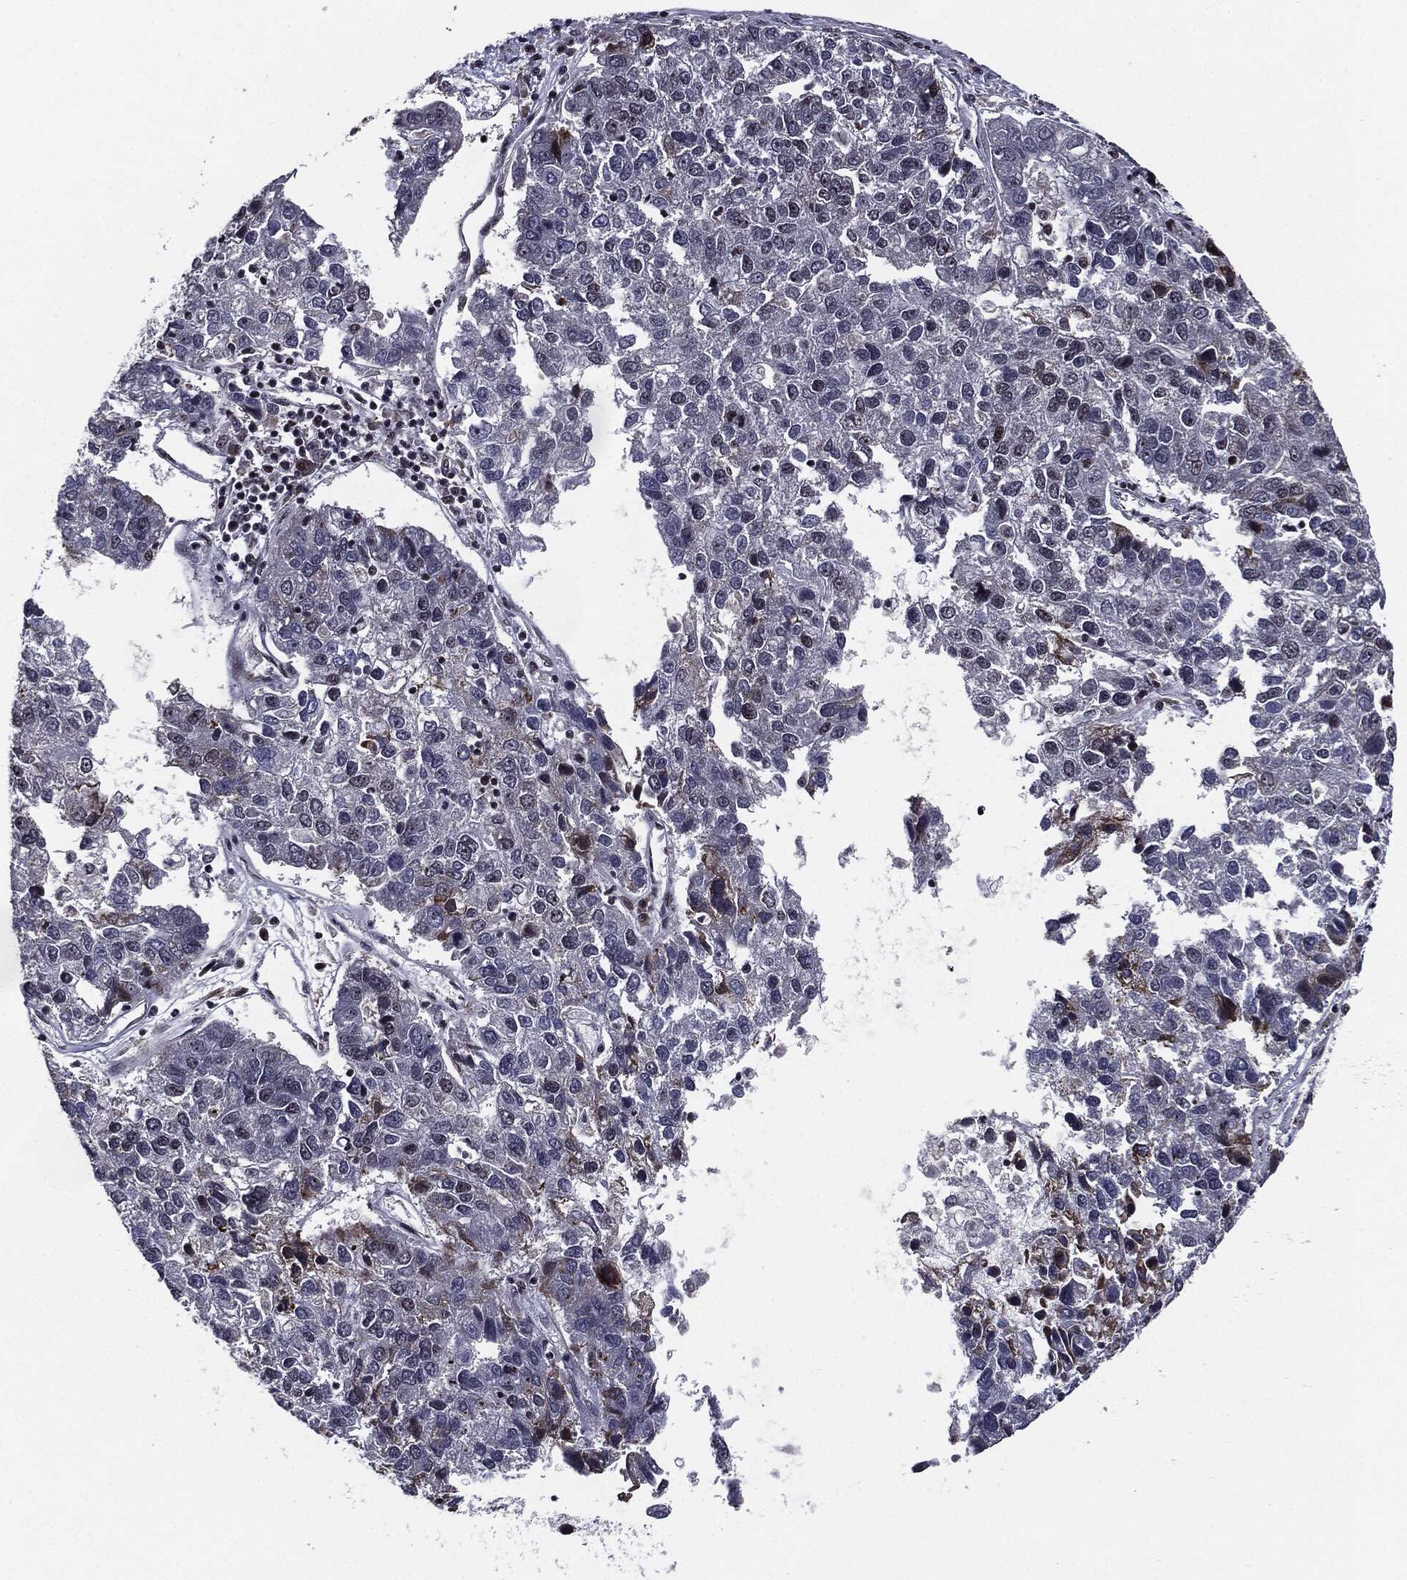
{"staining": {"intensity": "negative", "quantity": "none", "location": "none"}, "tissue": "pancreatic cancer", "cell_type": "Tumor cells", "image_type": "cancer", "snomed": [{"axis": "morphology", "description": "Adenocarcinoma, NOS"}, {"axis": "topography", "description": "Pancreas"}], "caption": "Pancreatic cancer was stained to show a protein in brown. There is no significant expression in tumor cells. (Brightfield microscopy of DAB (3,3'-diaminobenzidine) immunohistochemistry at high magnification).", "gene": "ZFP91", "patient": {"sex": "female", "age": 61}}